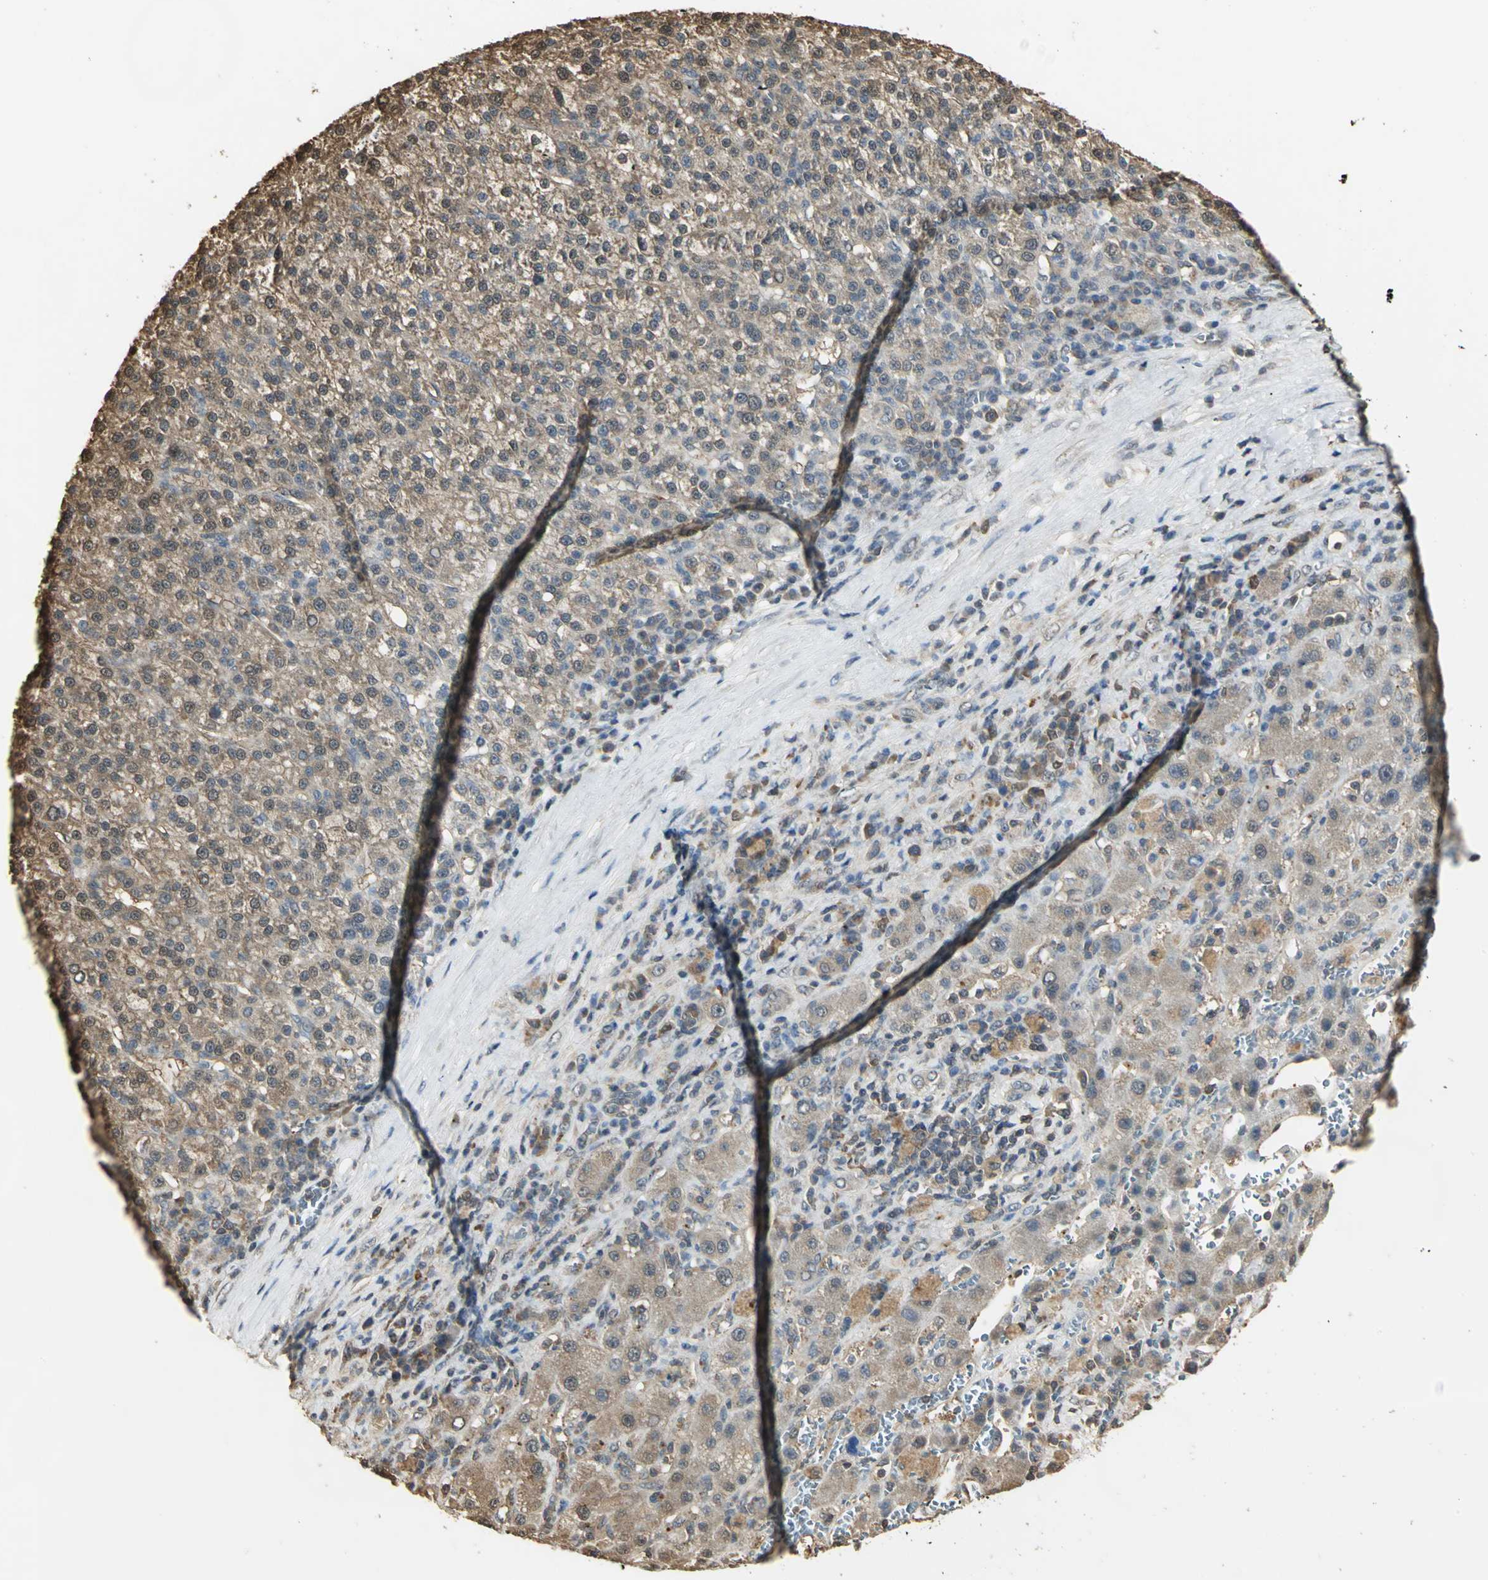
{"staining": {"intensity": "moderate", "quantity": ">75%", "location": "cytoplasmic/membranous"}, "tissue": "liver cancer", "cell_type": "Tumor cells", "image_type": "cancer", "snomed": [{"axis": "morphology", "description": "Carcinoma, Hepatocellular, NOS"}, {"axis": "topography", "description": "Liver"}], "caption": "Brown immunohistochemical staining in liver cancer (hepatocellular carcinoma) demonstrates moderate cytoplasmic/membranous positivity in approximately >75% of tumor cells.", "gene": "PARK7", "patient": {"sex": "female", "age": 58}}